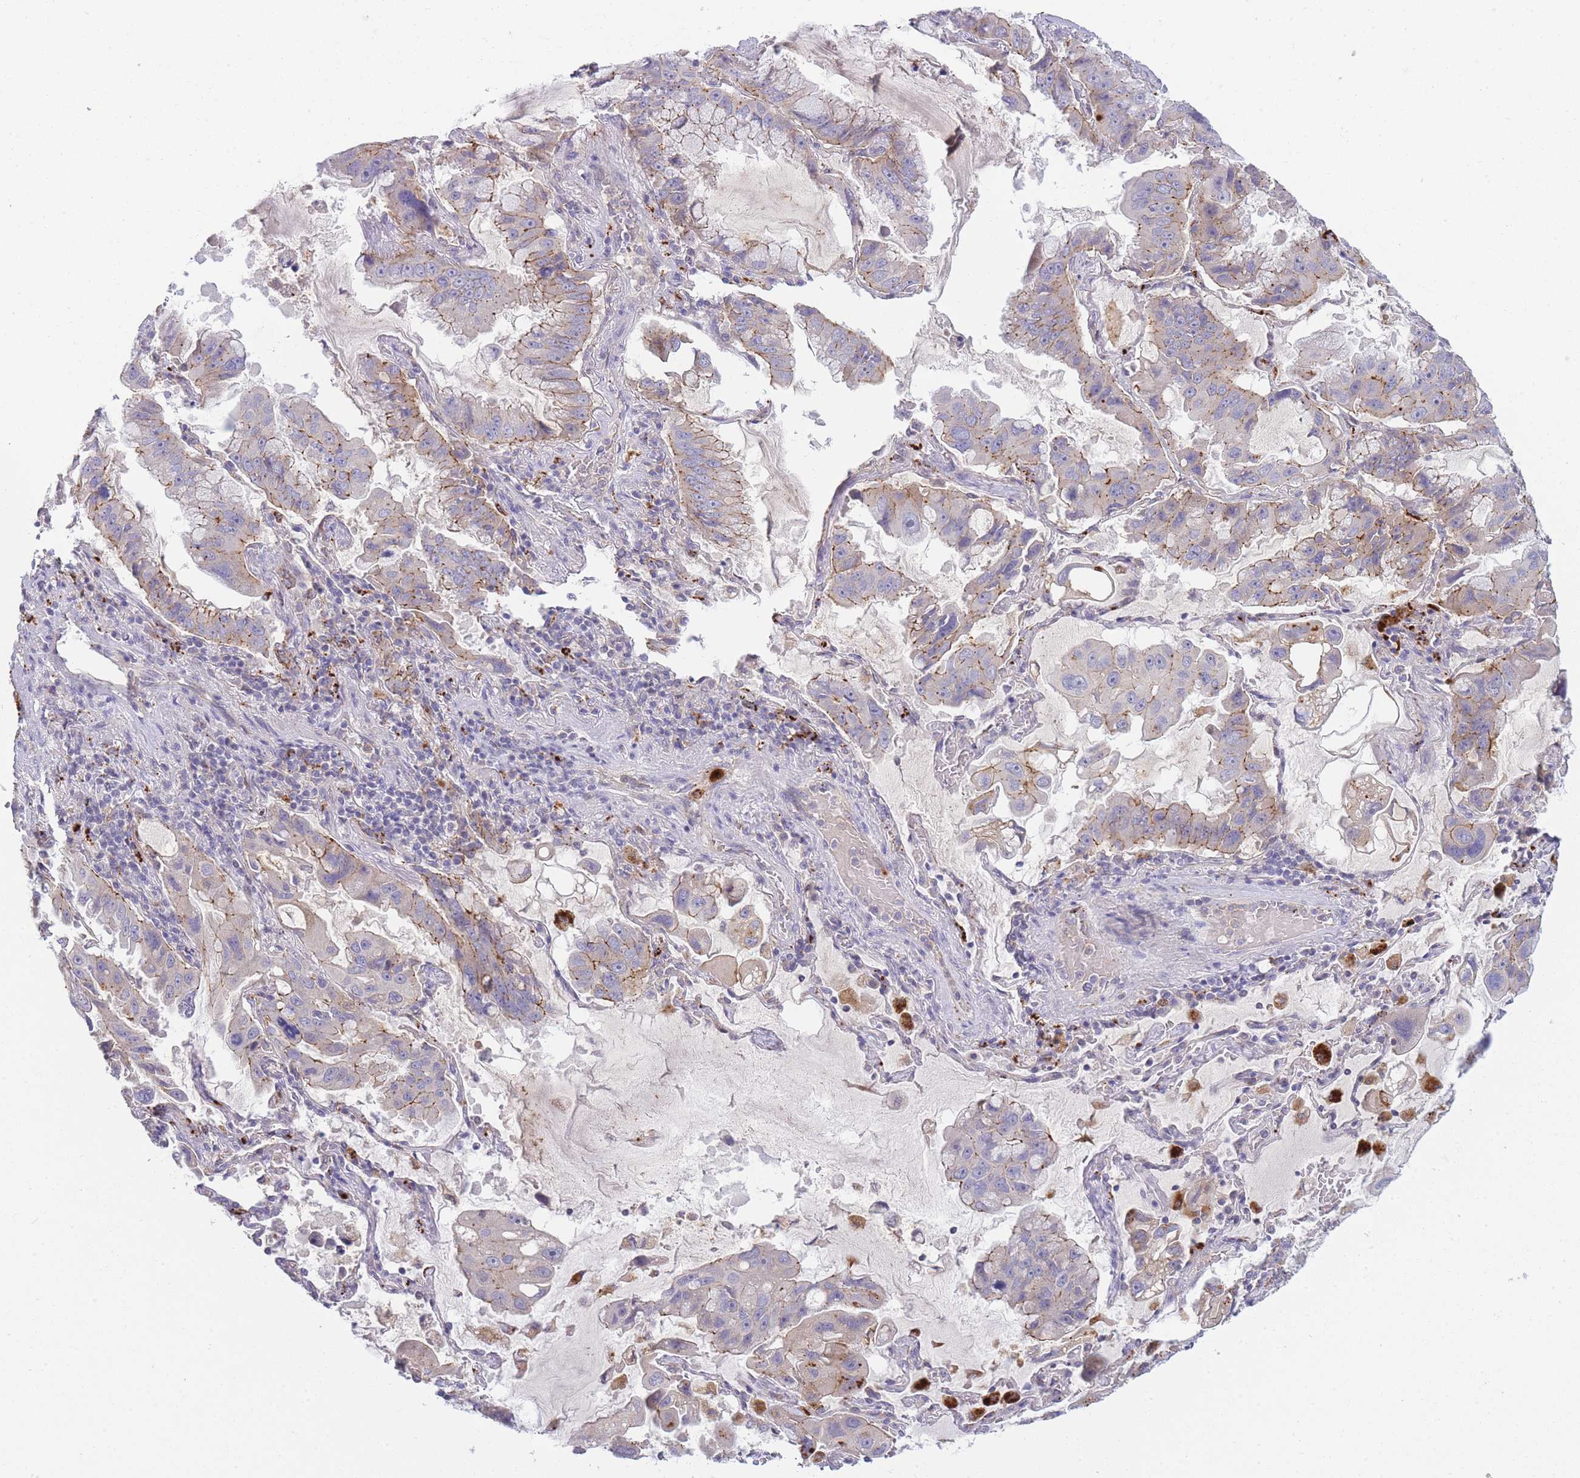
{"staining": {"intensity": "moderate", "quantity": "<25%", "location": "cytoplasmic/membranous"}, "tissue": "lung cancer", "cell_type": "Tumor cells", "image_type": "cancer", "snomed": [{"axis": "morphology", "description": "Adenocarcinoma, NOS"}, {"axis": "topography", "description": "Lung"}], "caption": "Protein staining of lung adenocarcinoma tissue displays moderate cytoplasmic/membranous positivity in about <25% of tumor cells.", "gene": "TRIM61", "patient": {"sex": "male", "age": 64}}